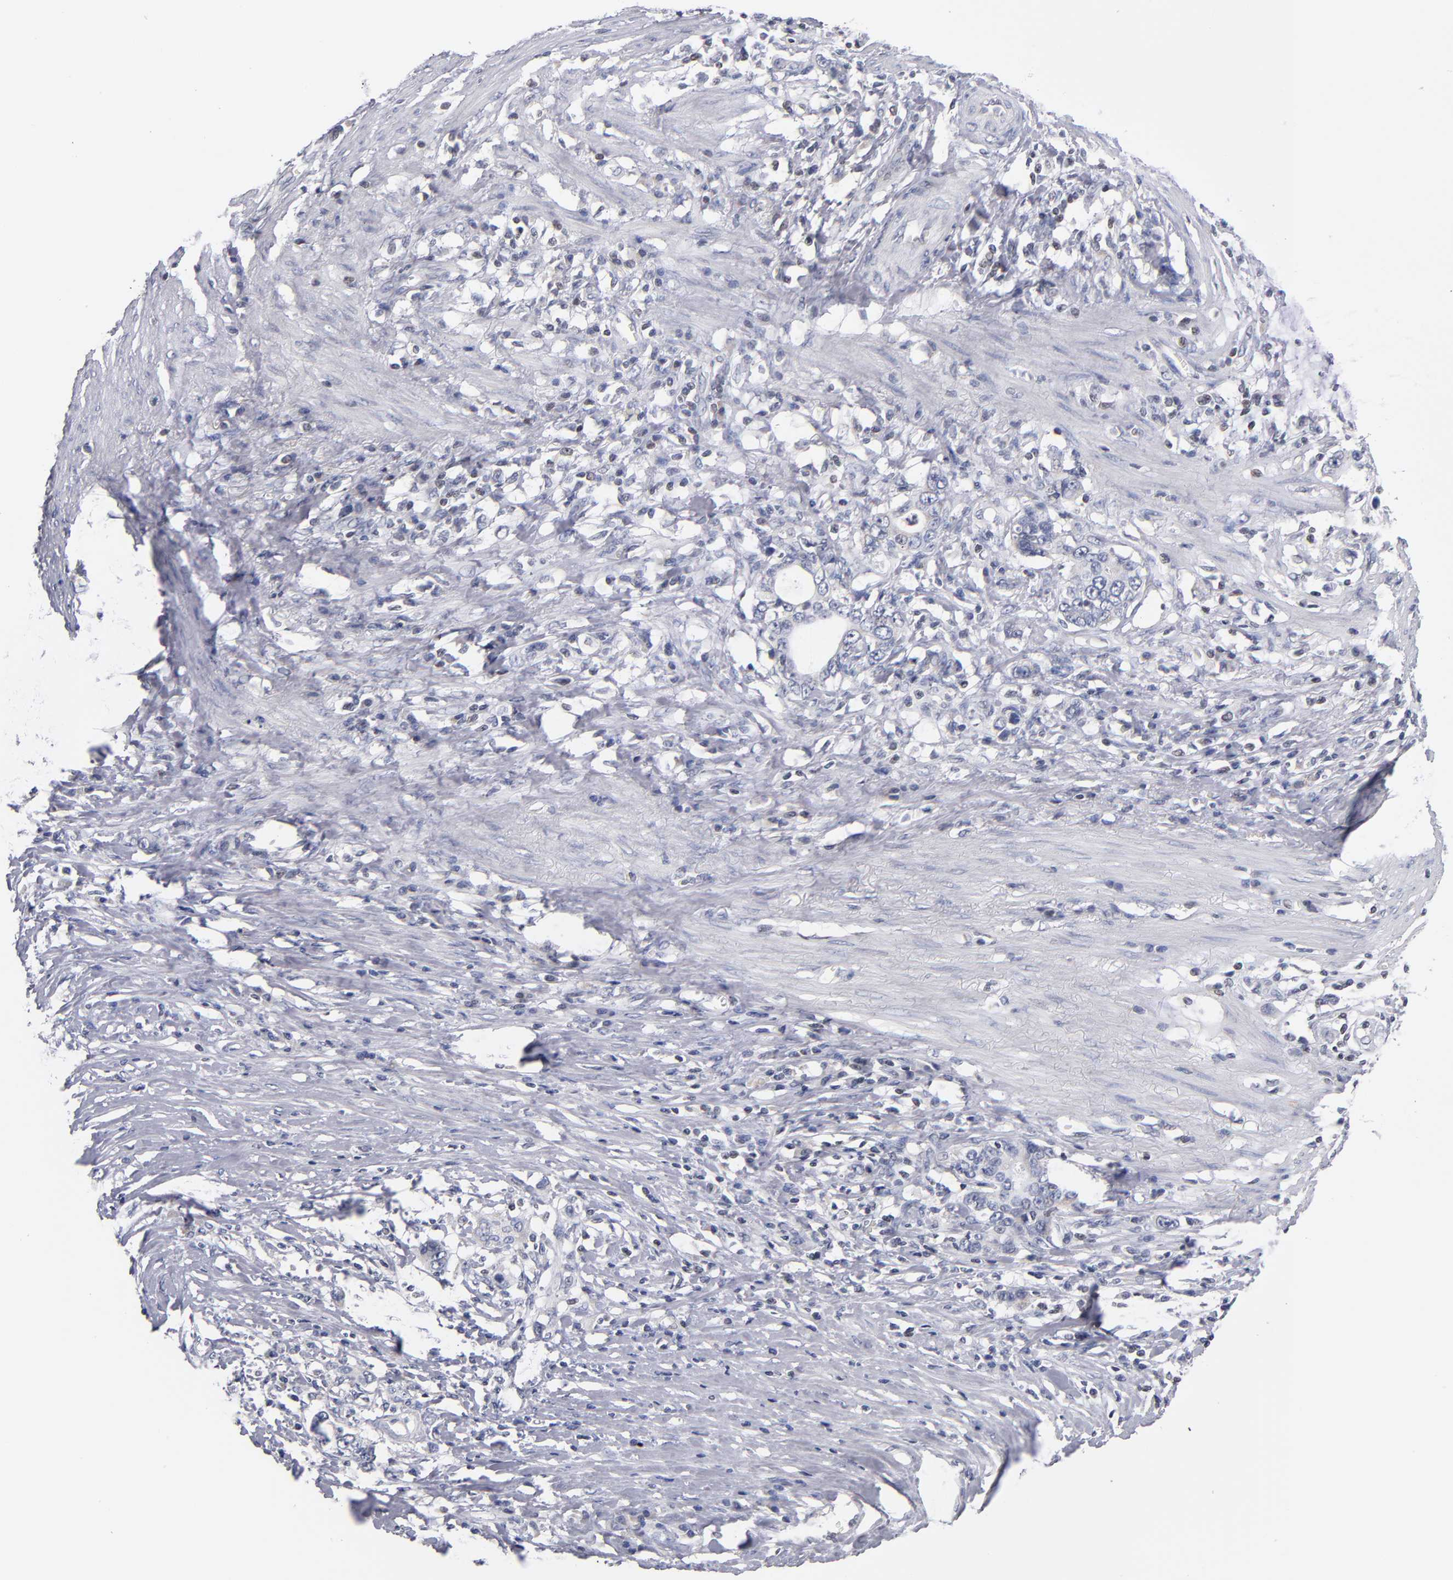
{"staining": {"intensity": "negative", "quantity": "none", "location": "none"}, "tissue": "stomach cancer", "cell_type": "Tumor cells", "image_type": "cancer", "snomed": [{"axis": "morphology", "description": "Adenocarcinoma, NOS"}, {"axis": "topography", "description": "Stomach, lower"}], "caption": "The micrograph demonstrates no significant staining in tumor cells of stomach cancer. (DAB immunohistochemistry (IHC) with hematoxylin counter stain).", "gene": "ODF2", "patient": {"sex": "female", "age": 72}}